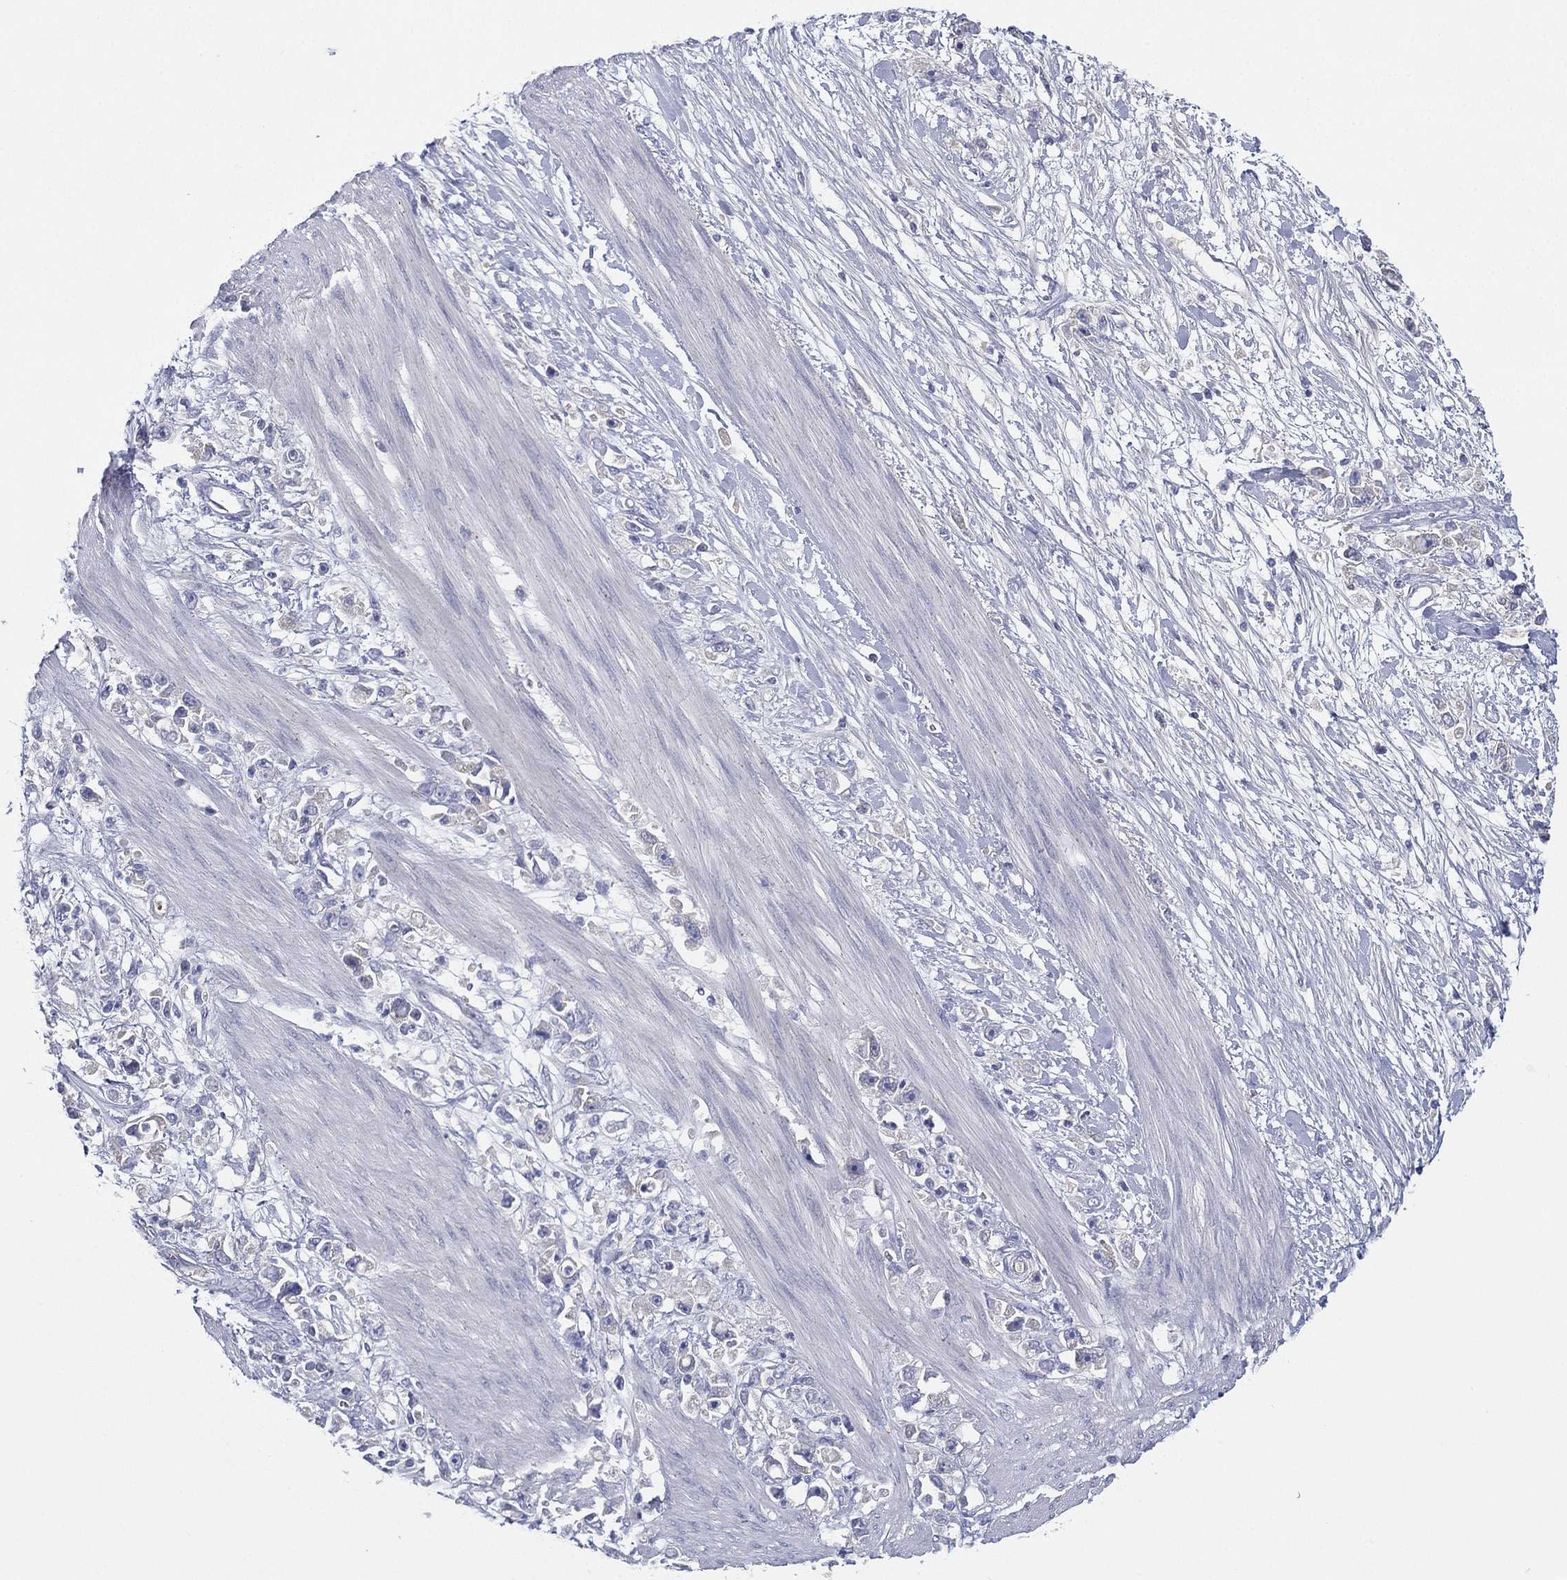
{"staining": {"intensity": "negative", "quantity": "none", "location": "none"}, "tissue": "stomach cancer", "cell_type": "Tumor cells", "image_type": "cancer", "snomed": [{"axis": "morphology", "description": "Adenocarcinoma, NOS"}, {"axis": "topography", "description": "Stomach"}], "caption": "Tumor cells are negative for protein expression in human stomach cancer.", "gene": "CYP2D6", "patient": {"sex": "female", "age": 59}}